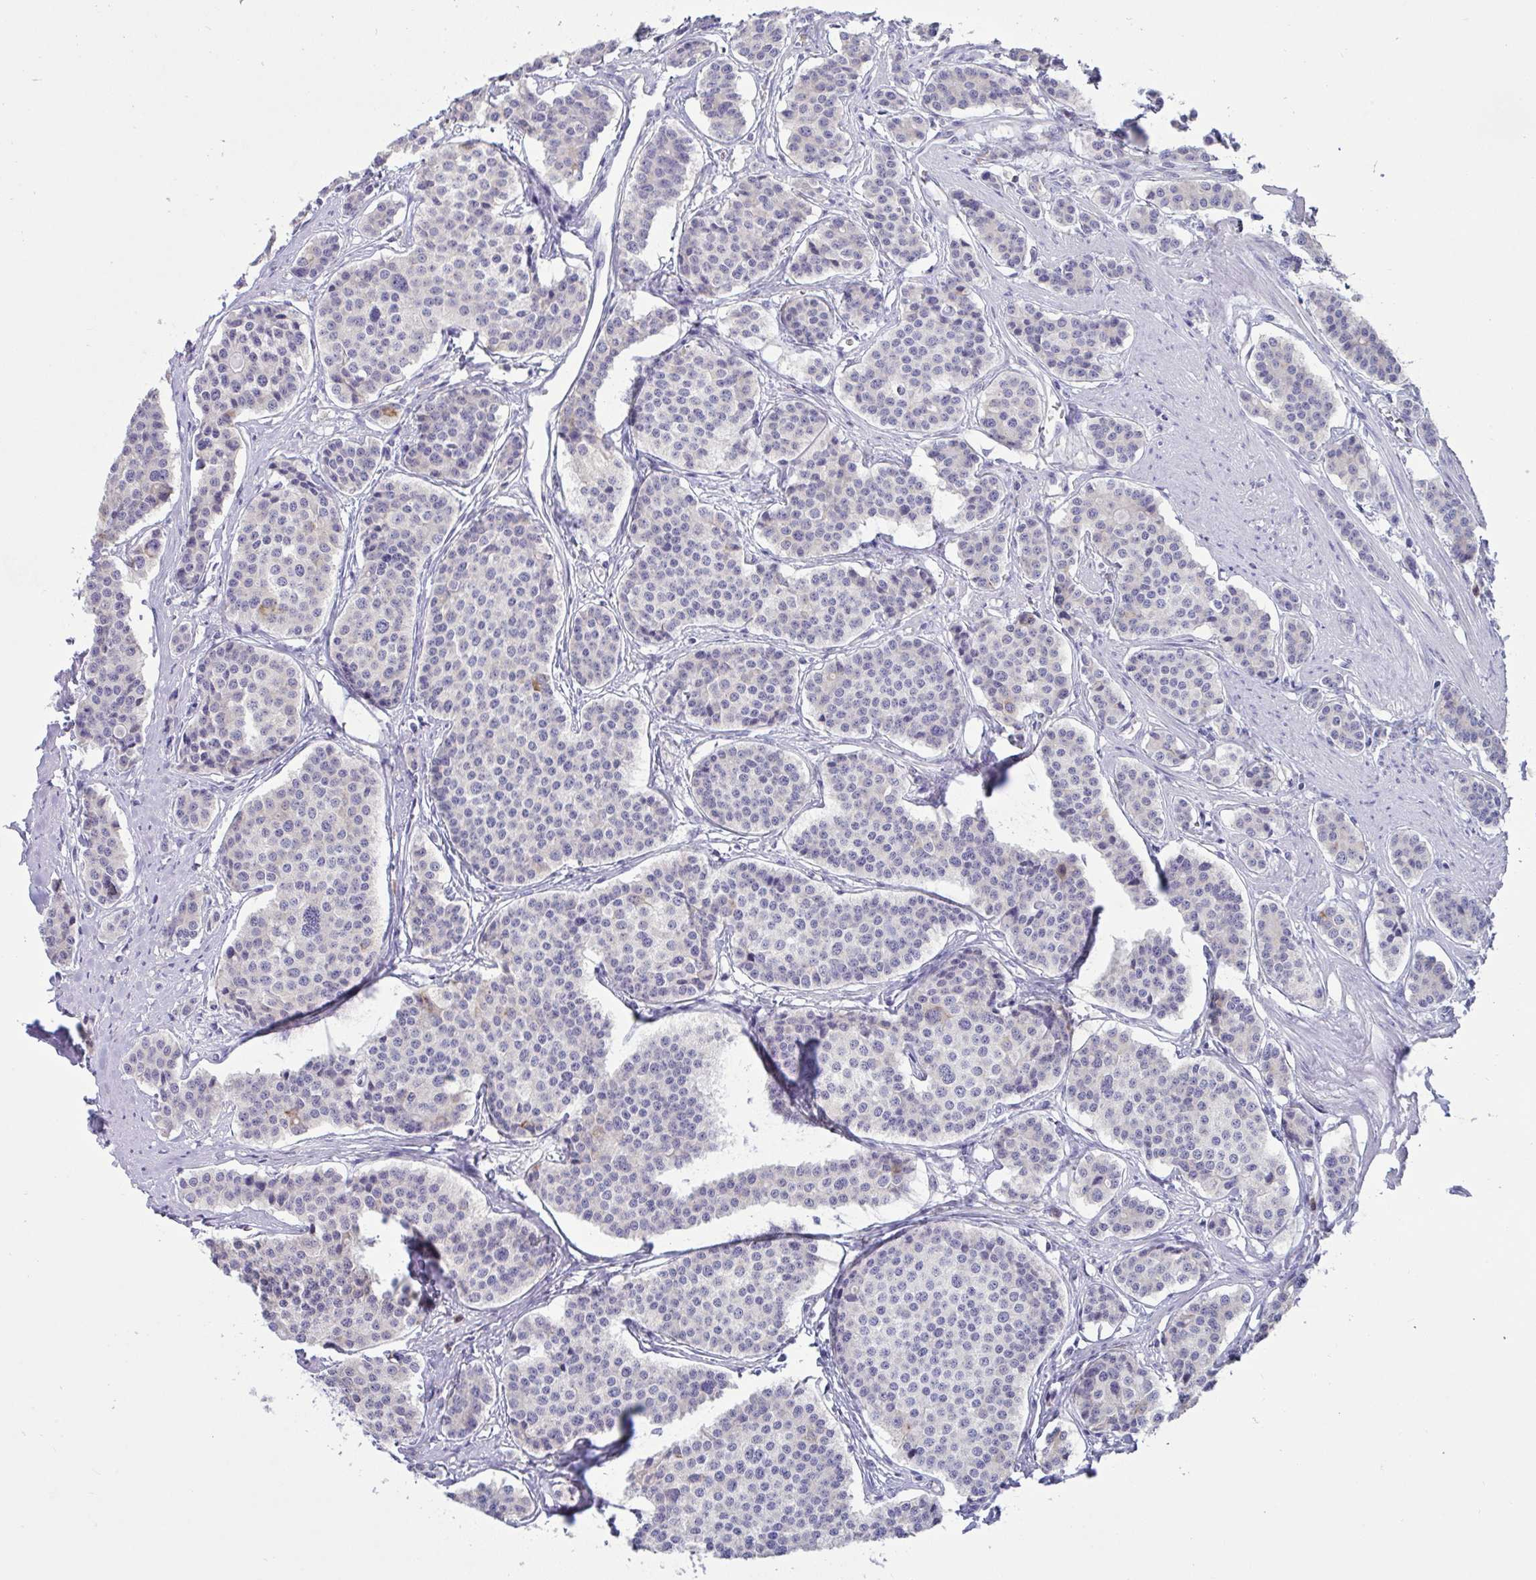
{"staining": {"intensity": "negative", "quantity": "none", "location": "none"}, "tissue": "carcinoid", "cell_type": "Tumor cells", "image_type": "cancer", "snomed": [{"axis": "morphology", "description": "Carcinoid, malignant, NOS"}, {"axis": "topography", "description": "Small intestine"}], "caption": "Protein analysis of carcinoid shows no significant positivity in tumor cells.", "gene": "TMEM41A", "patient": {"sex": "male", "age": 60}}